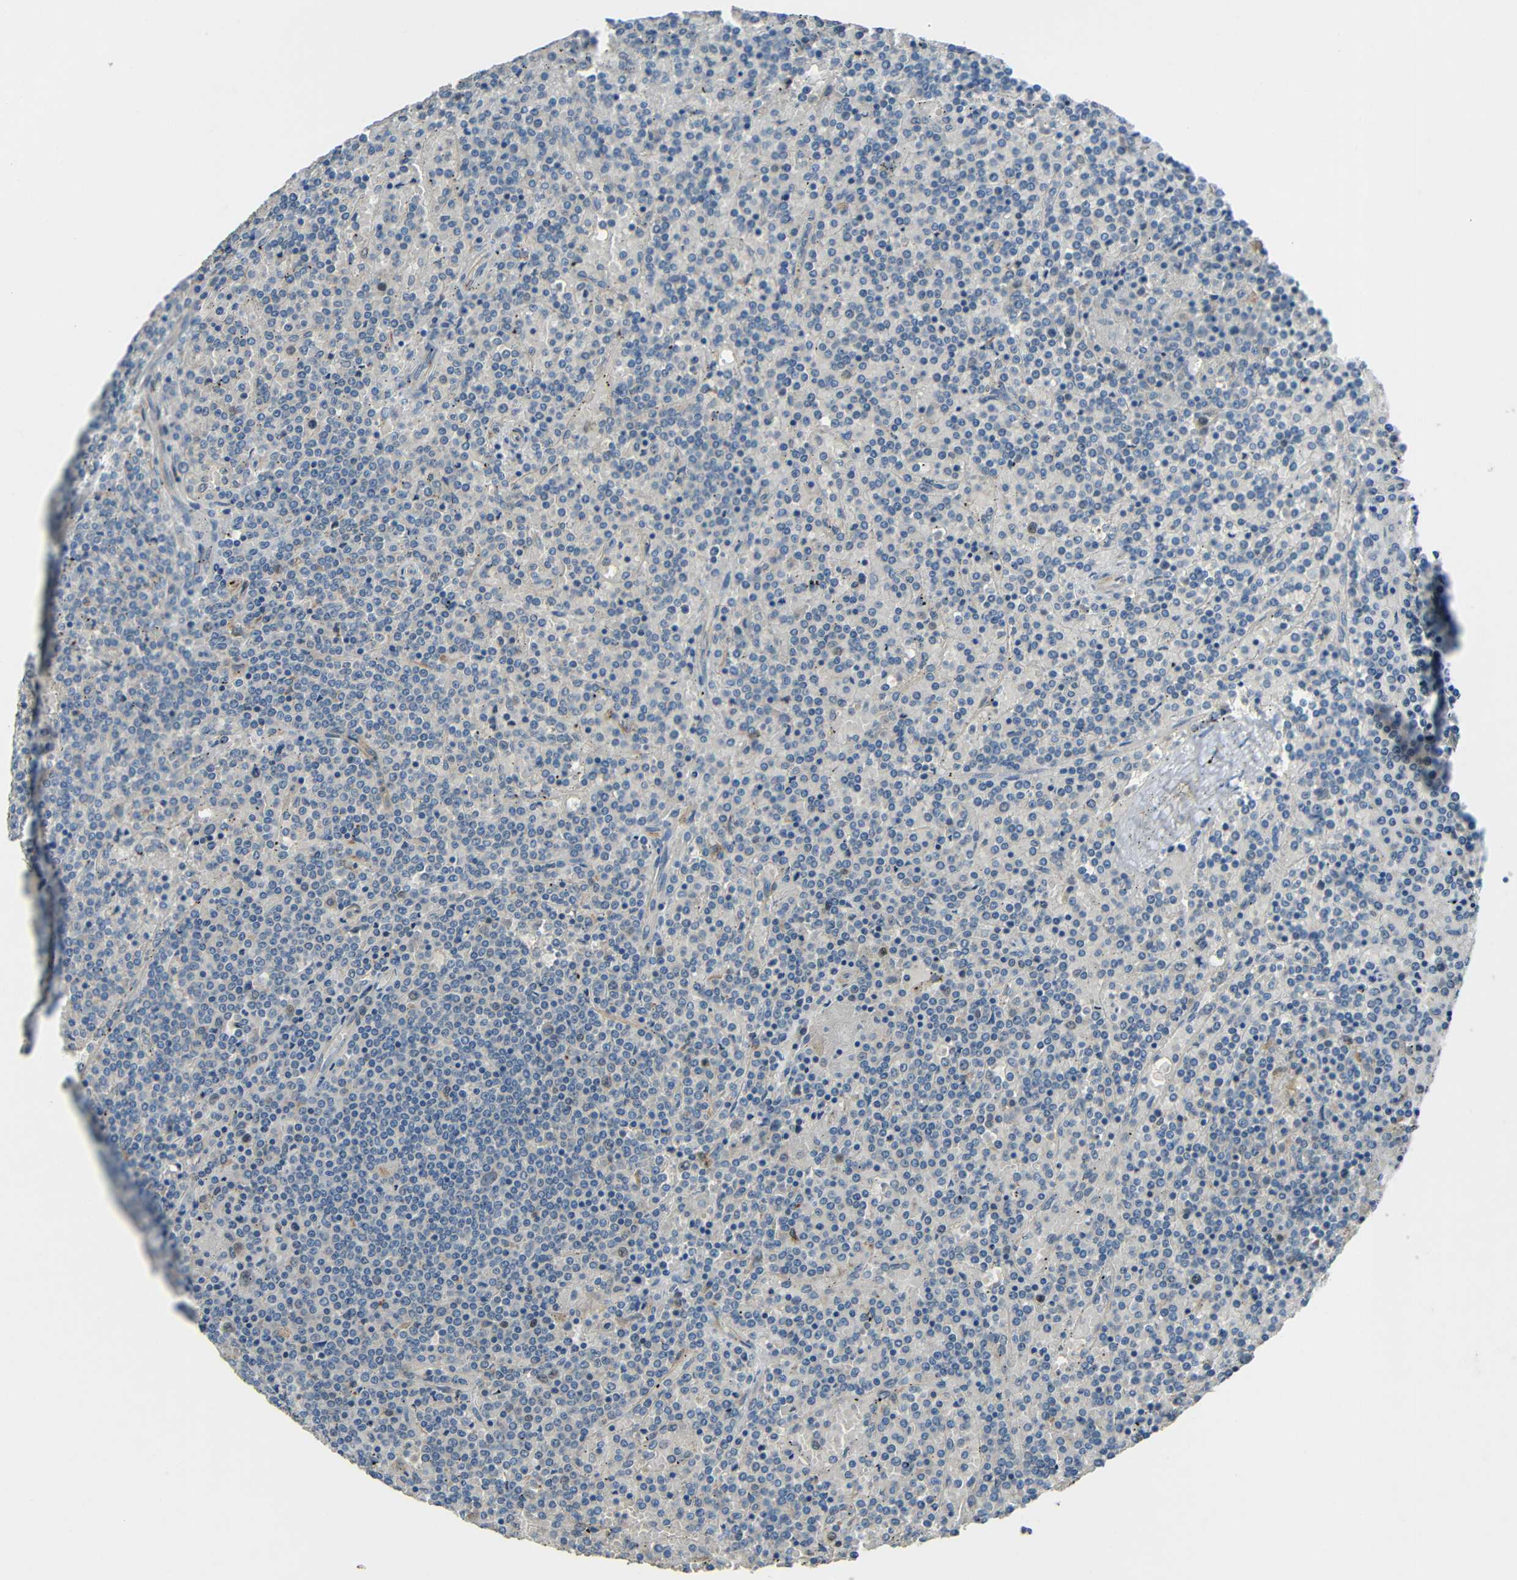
{"staining": {"intensity": "negative", "quantity": "none", "location": "none"}, "tissue": "lymphoma", "cell_type": "Tumor cells", "image_type": "cancer", "snomed": [{"axis": "morphology", "description": "Malignant lymphoma, non-Hodgkin's type, Low grade"}, {"axis": "topography", "description": "Spleen"}], "caption": "This photomicrograph is of lymphoma stained with immunohistochemistry (IHC) to label a protein in brown with the nuclei are counter-stained blue. There is no staining in tumor cells. (DAB immunohistochemistry (IHC), high magnification).", "gene": "STBD1", "patient": {"sex": "female", "age": 19}}